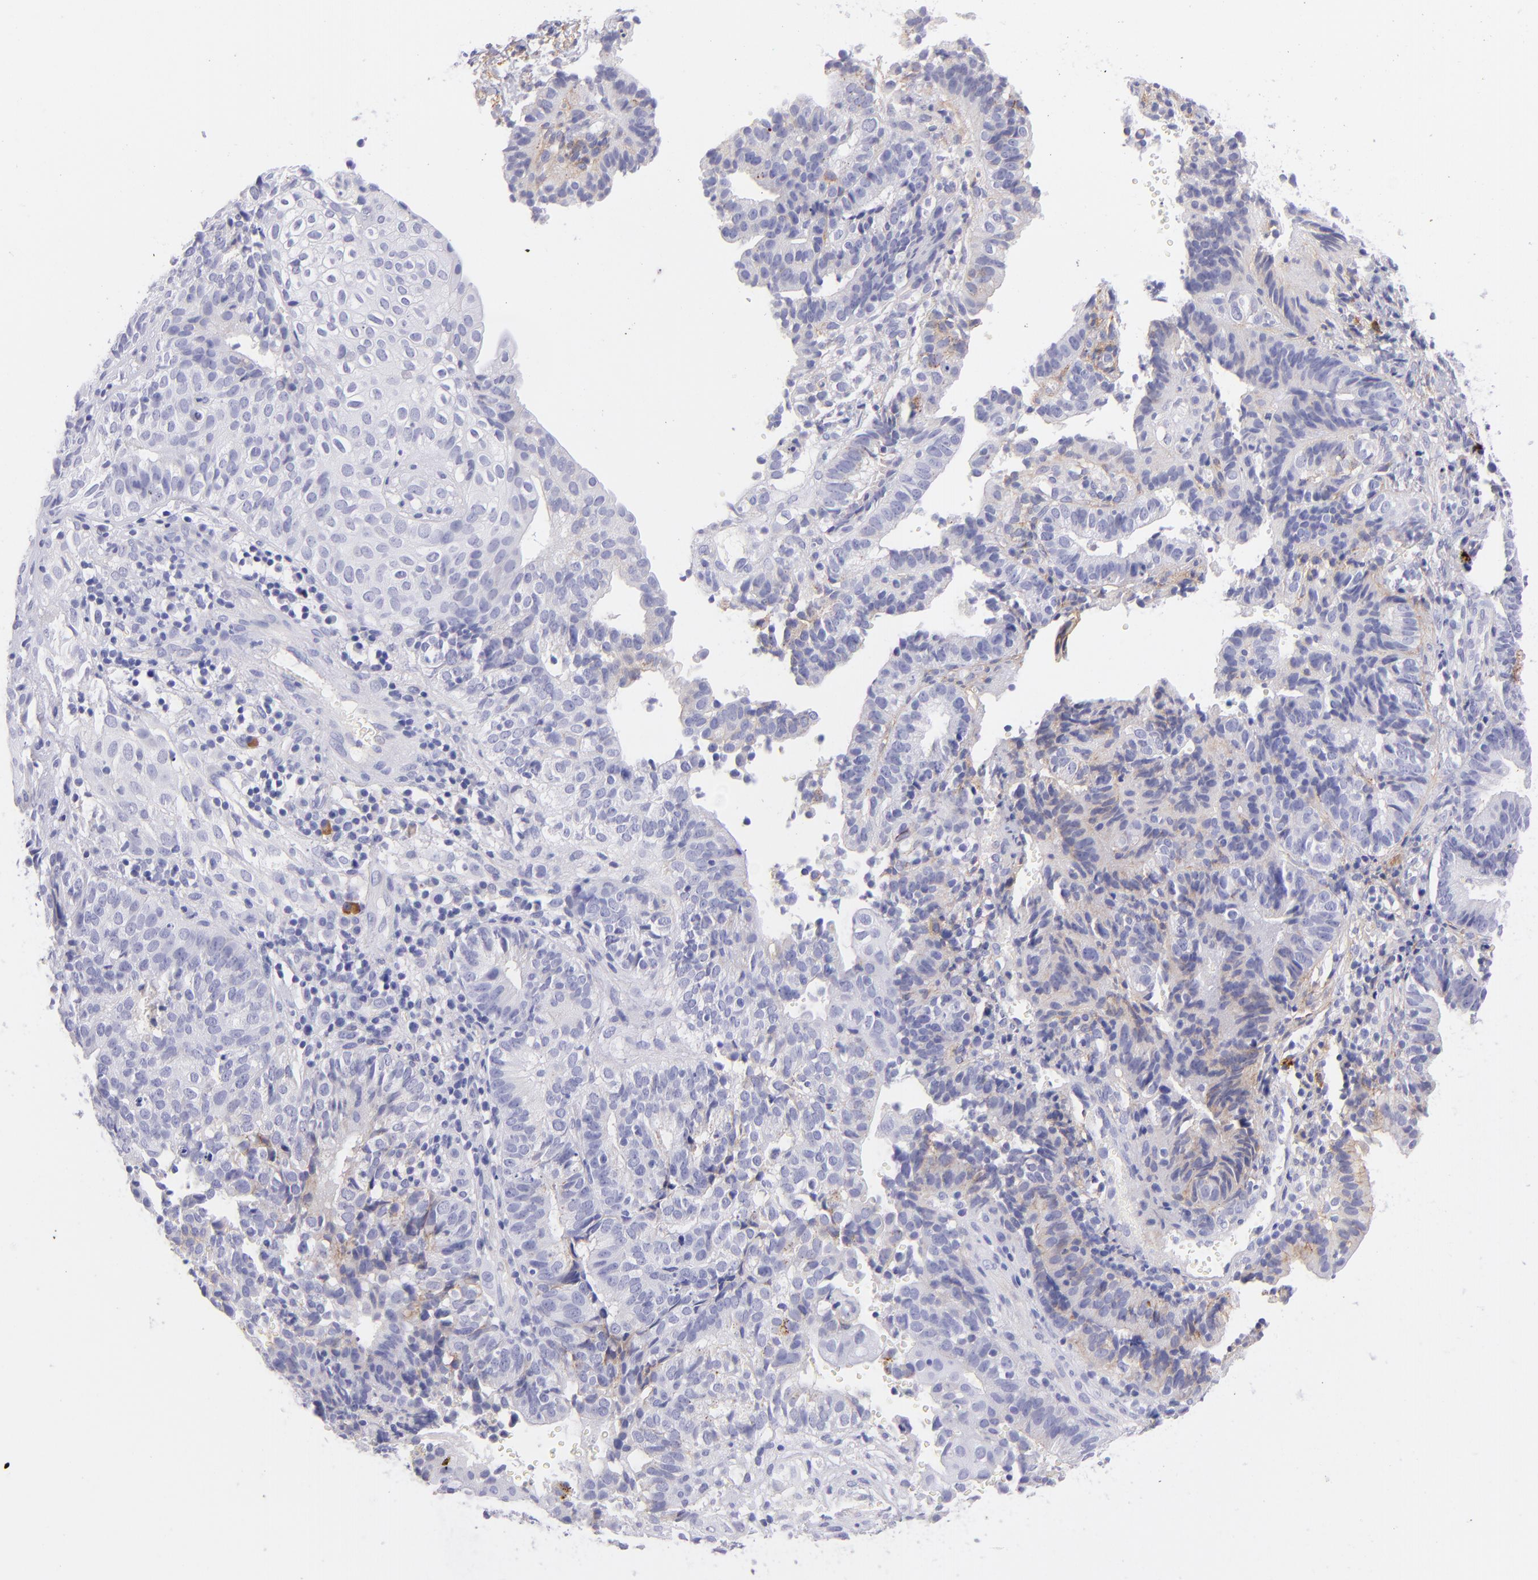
{"staining": {"intensity": "negative", "quantity": "none", "location": "none"}, "tissue": "cervical cancer", "cell_type": "Tumor cells", "image_type": "cancer", "snomed": [{"axis": "morphology", "description": "Adenocarcinoma, NOS"}, {"axis": "topography", "description": "Cervix"}], "caption": "Immunohistochemical staining of cervical cancer reveals no significant expression in tumor cells.", "gene": "CD81", "patient": {"sex": "female", "age": 60}}